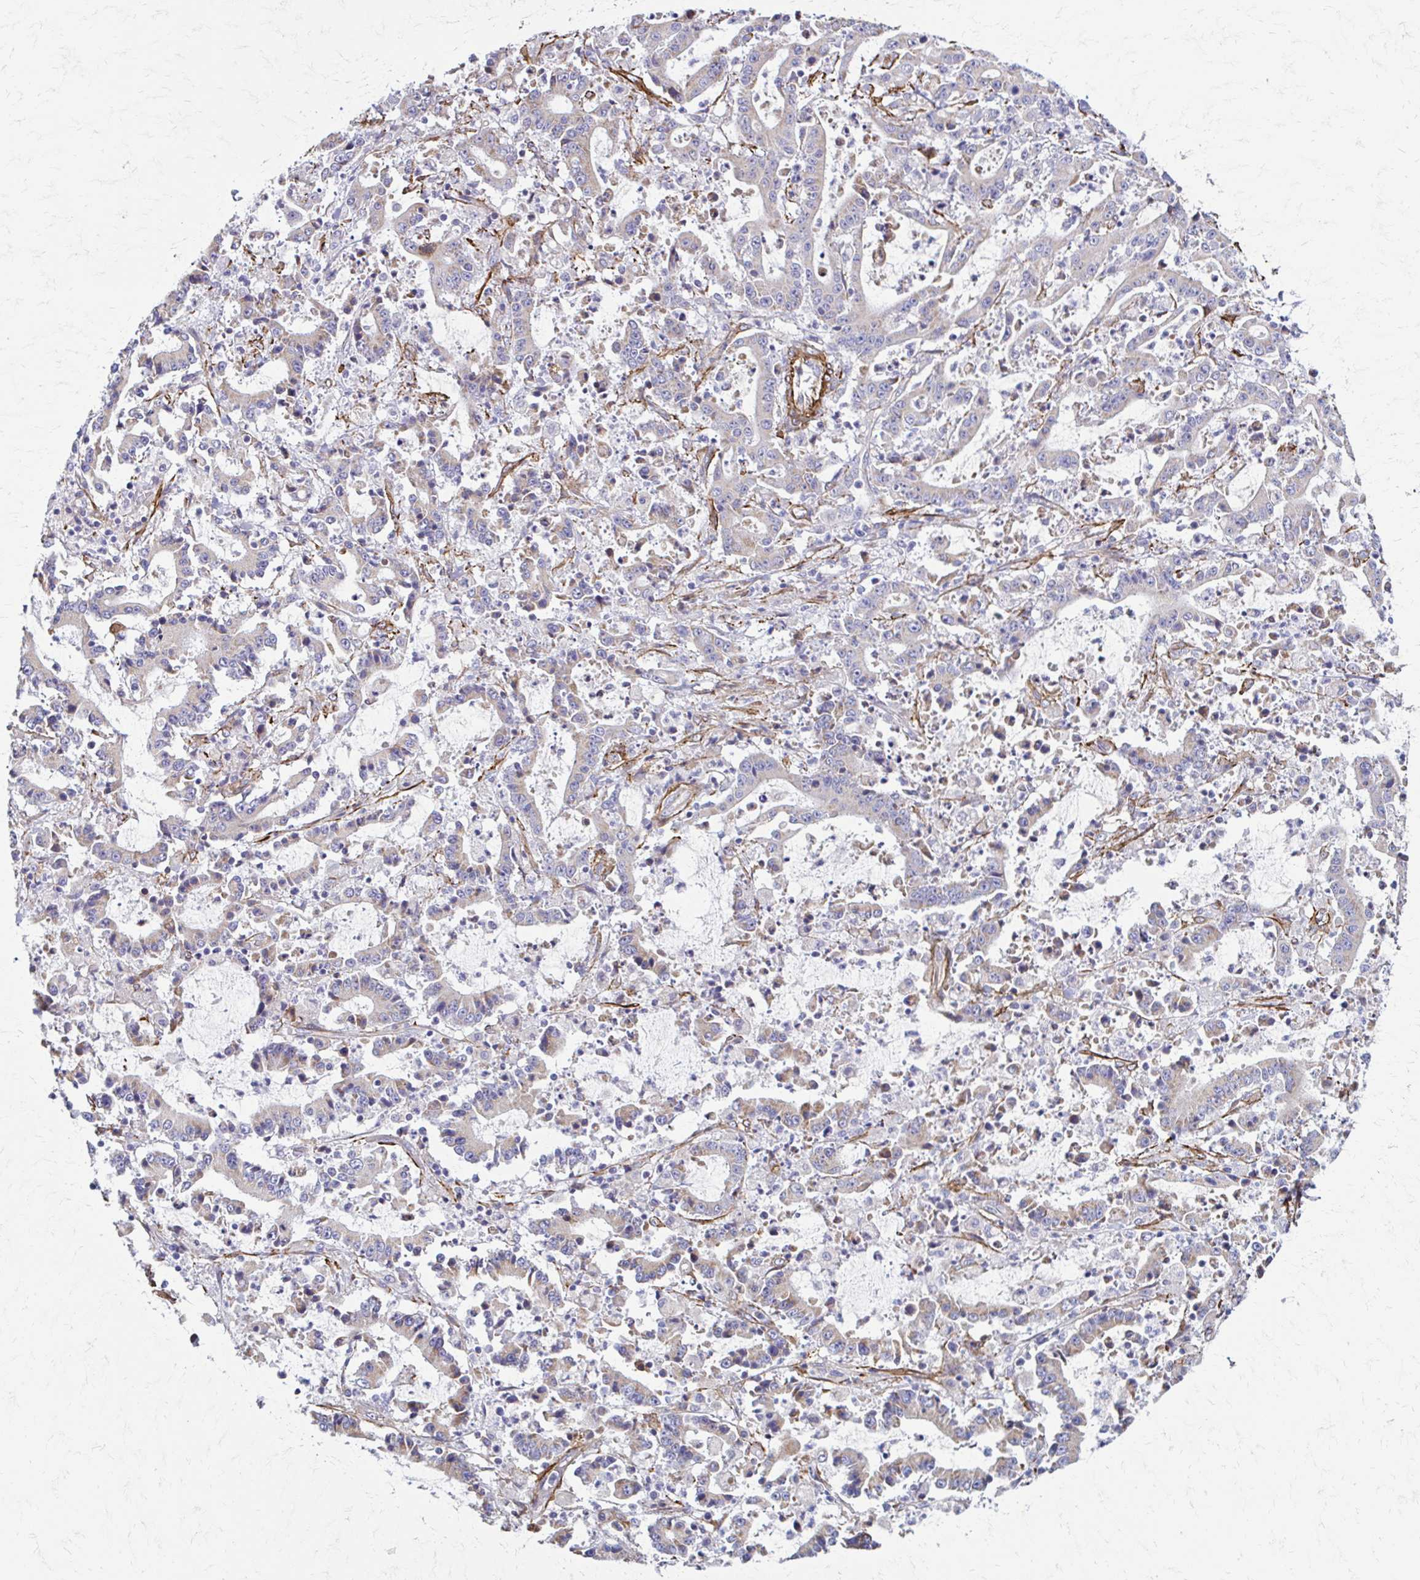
{"staining": {"intensity": "negative", "quantity": "none", "location": "none"}, "tissue": "stomach cancer", "cell_type": "Tumor cells", "image_type": "cancer", "snomed": [{"axis": "morphology", "description": "Adenocarcinoma, NOS"}, {"axis": "topography", "description": "Stomach, upper"}], "caption": "The photomicrograph exhibits no staining of tumor cells in stomach cancer. (Stains: DAB immunohistochemistry (IHC) with hematoxylin counter stain, Microscopy: brightfield microscopy at high magnification).", "gene": "TIMMDC1", "patient": {"sex": "male", "age": 68}}